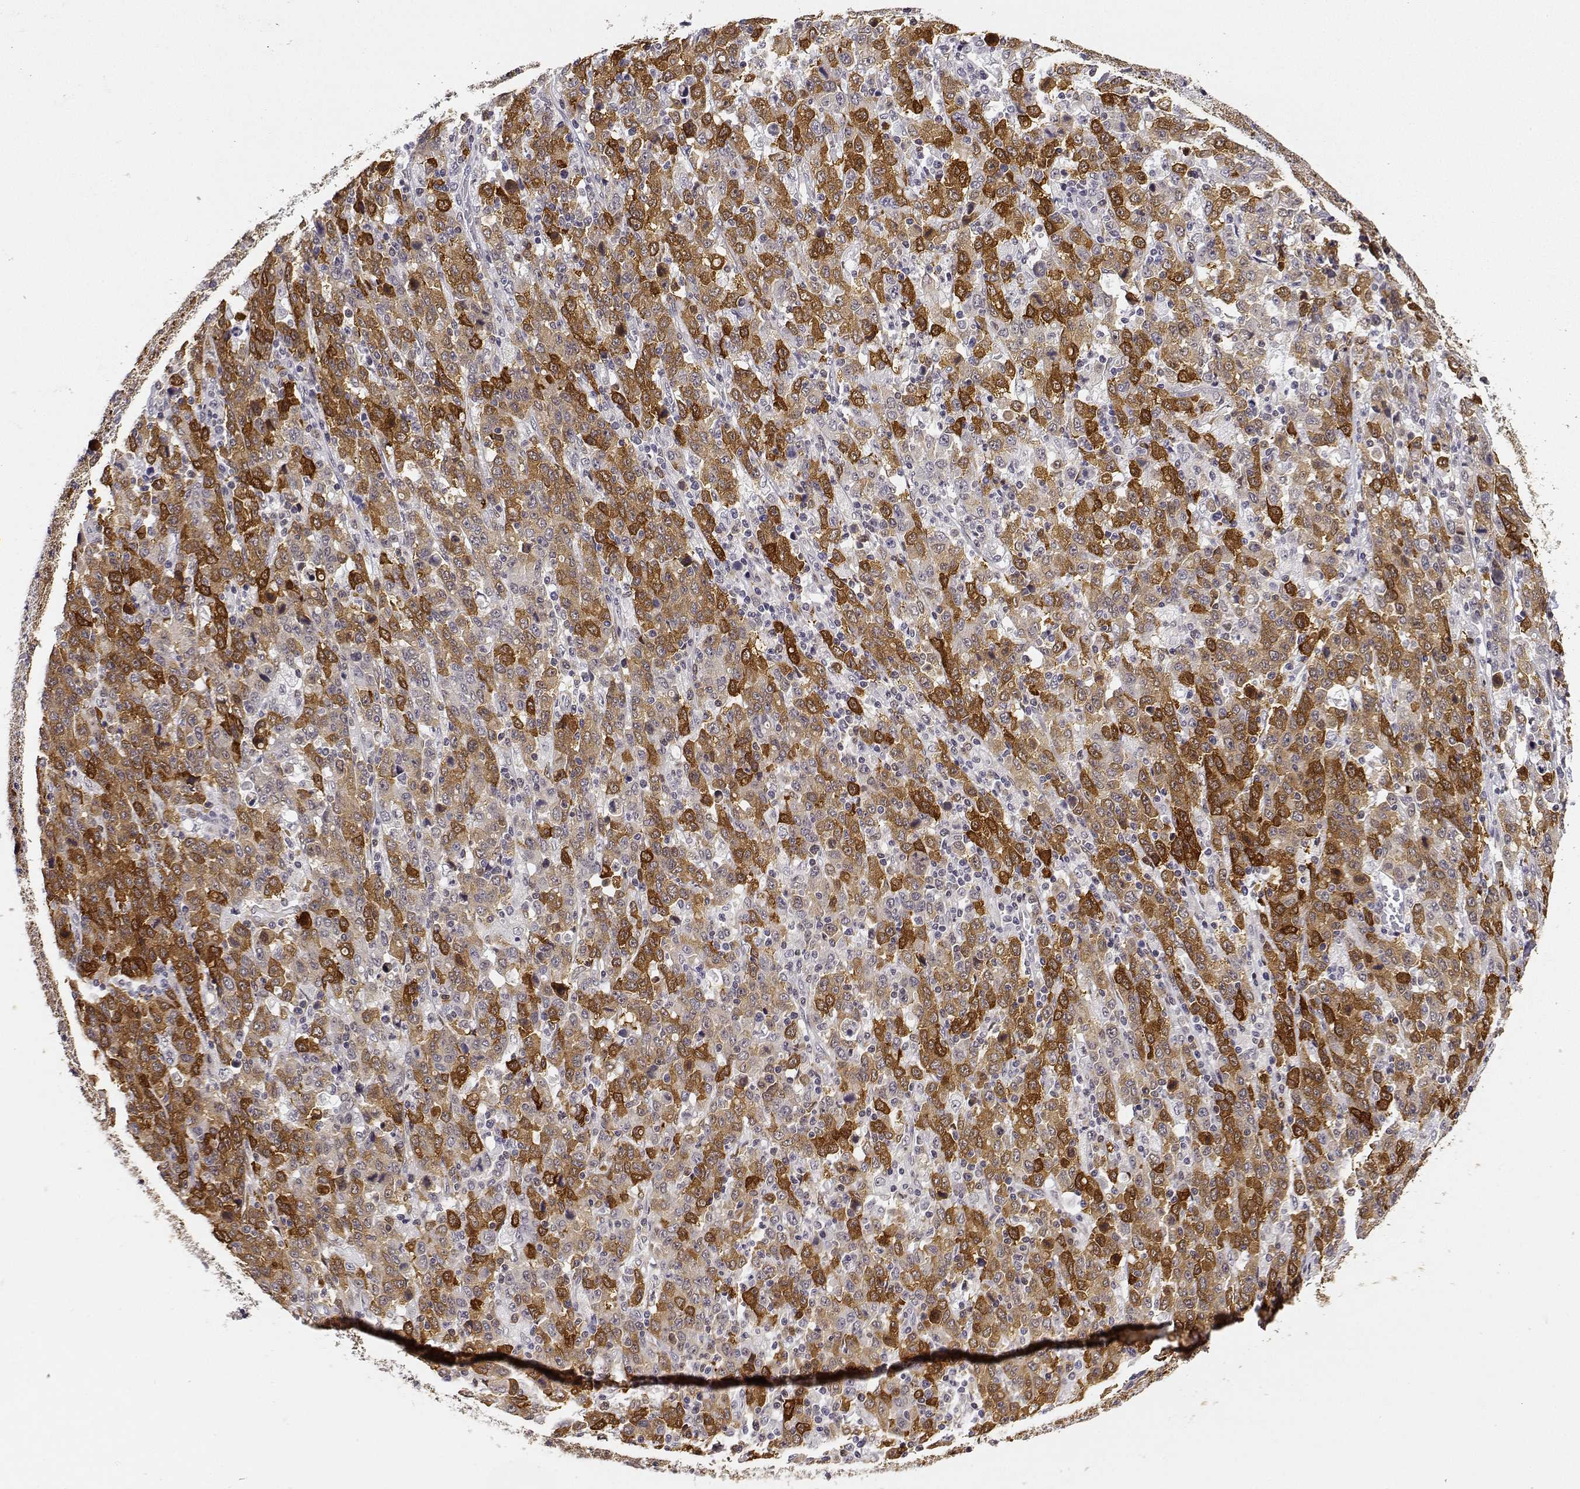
{"staining": {"intensity": "moderate", "quantity": "25%-75%", "location": "cytoplasmic/membranous"}, "tissue": "stomach cancer", "cell_type": "Tumor cells", "image_type": "cancer", "snomed": [{"axis": "morphology", "description": "Adenocarcinoma, NOS"}, {"axis": "topography", "description": "Stomach, upper"}], "caption": "Moderate cytoplasmic/membranous positivity is seen in about 25%-75% of tumor cells in stomach adenocarcinoma.", "gene": "PHGDH", "patient": {"sex": "male", "age": 69}}